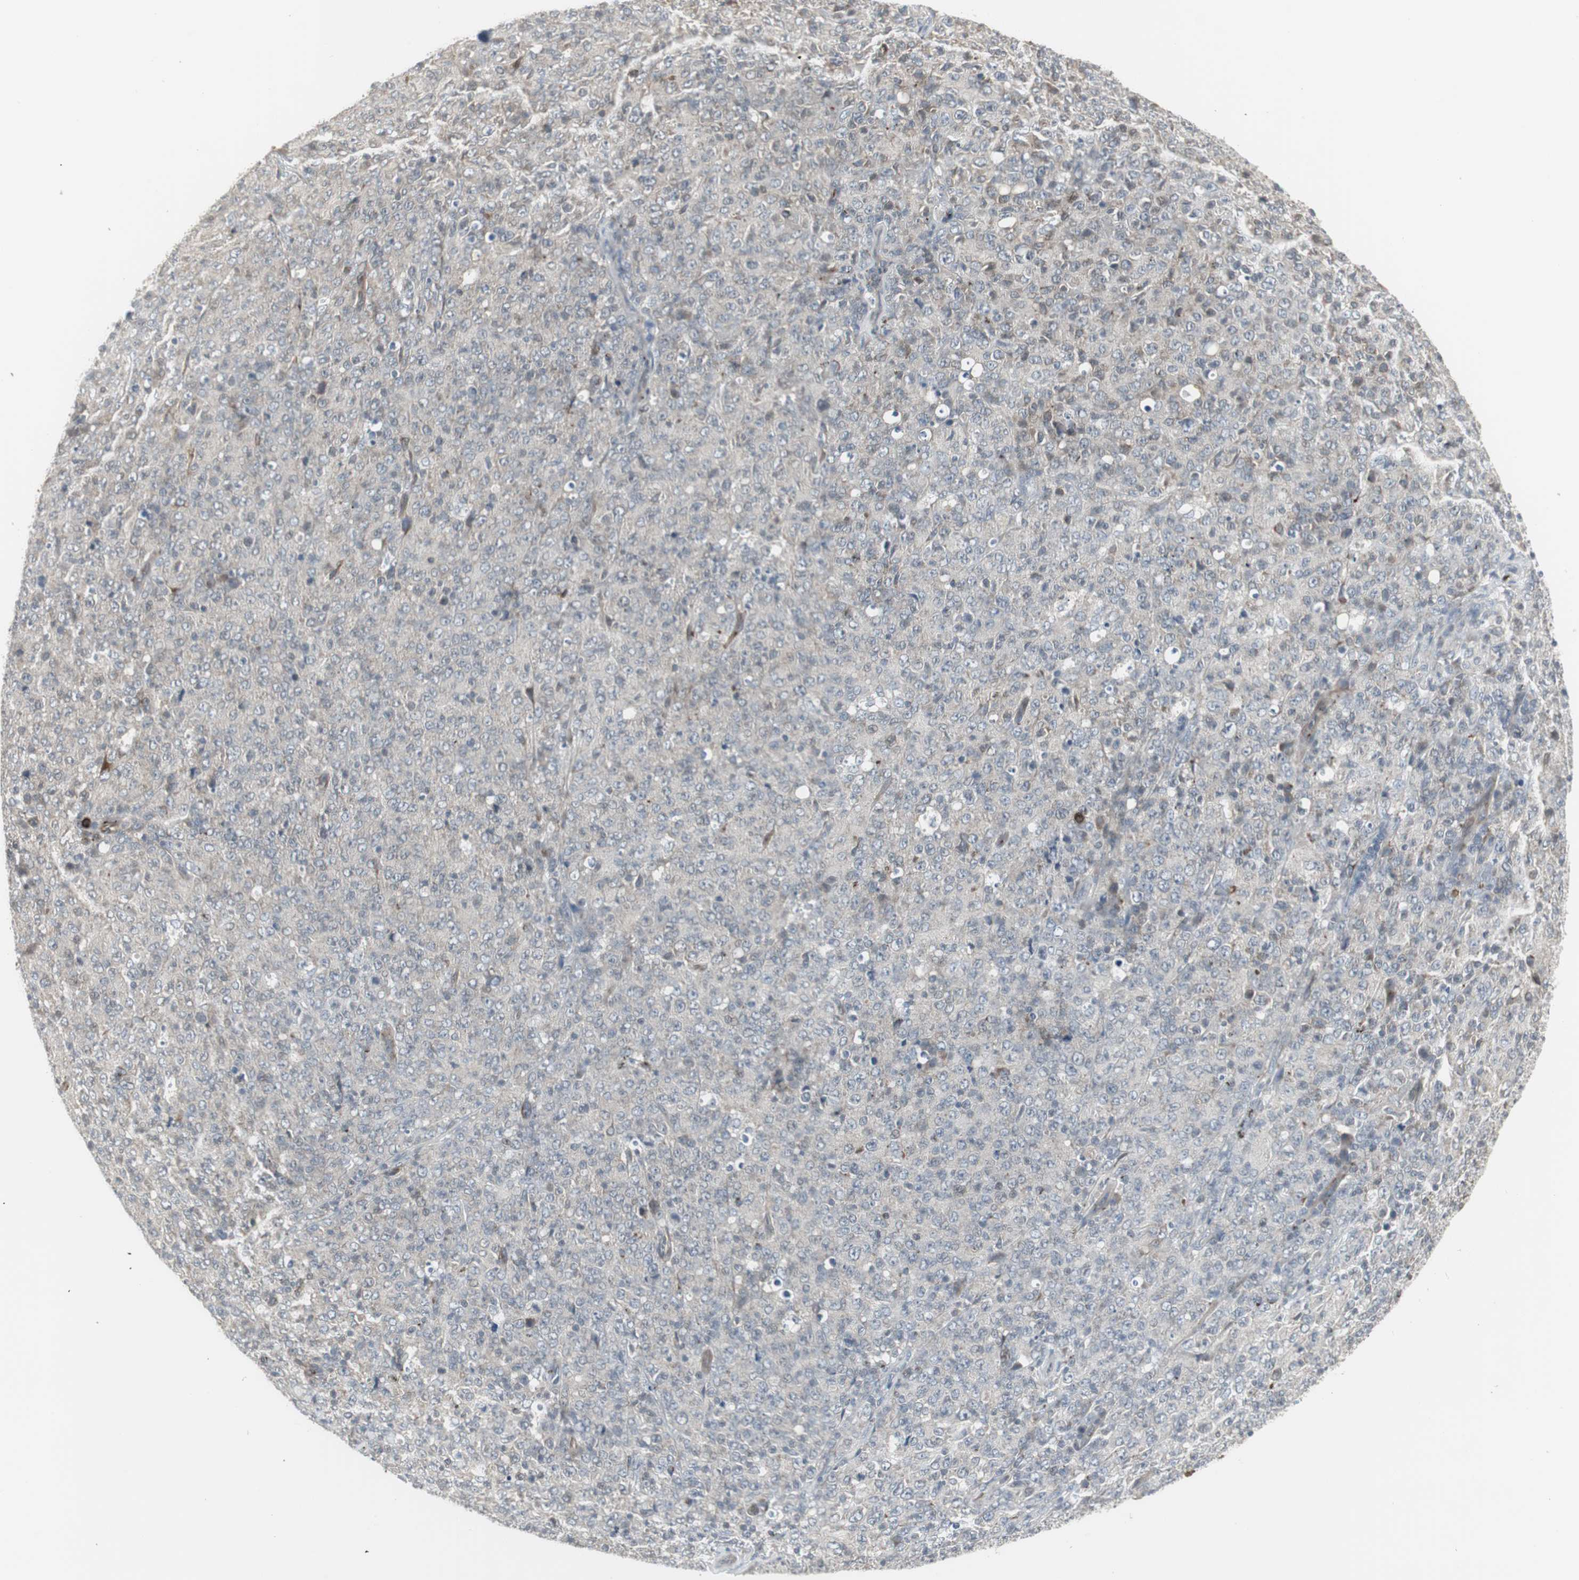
{"staining": {"intensity": "weak", "quantity": "<25%", "location": "cytoplasmic/membranous"}, "tissue": "lymphoma", "cell_type": "Tumor cells", "image_type": "cancer", "snomed": [{"axis": "morphology", "description": "Malignant lymphoma, non-Hodgkin's type, High grade"}, {"axis": "topography", "description": "Tonsil"}], "caption": "There is no significant positivity in tumor cells of high-grade malignant lymphoma, non-Hodgkin's type.", "gene": "SCYL3", "patient": {"sex": "female", "age": 36}}